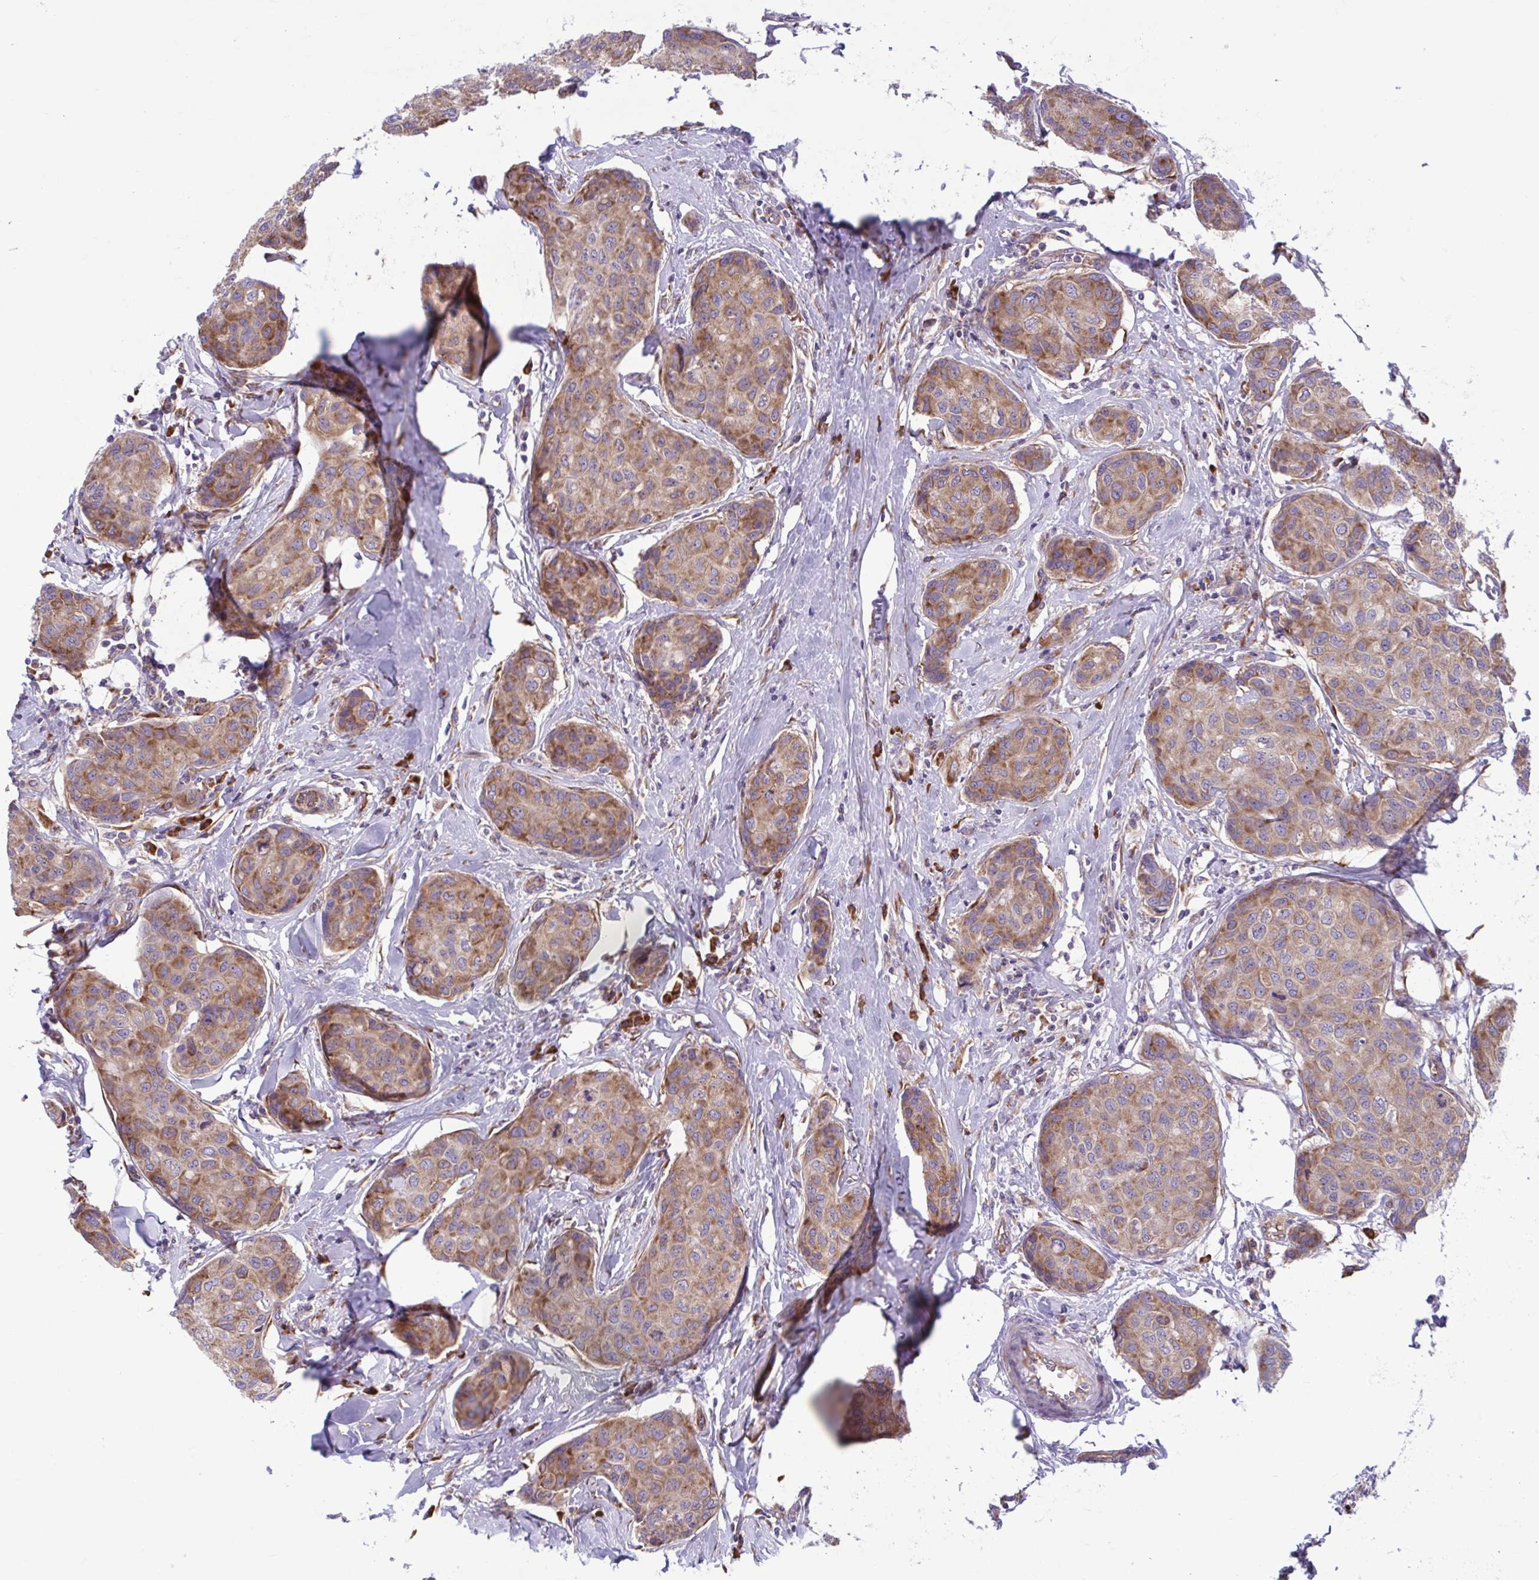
{"staining": {"intensity": "moderate", "quantity": ">75%", "location": "cytoplasmic/membranous"}, "tissue": "breast cancer", "cell_type": "Tumor cells", "image_type": "cancer", "snomed": [{"axis": "morphology", "description": "Duct carcinoma"}, {"axis": "topography", "description": "Breast"}], "caption": "Immunohistochemistry image of neoplastic tissue: breast intraductal carcinoma stained using immunohistochemistry shows medium levels of moderate protein expression localized specifically in the cytoplasmic/membranous of tumor cells, appearing as a cytoplasmic/membranous brown color.", "gene": "RPS16", "patient": {"sex": "female", "age": 80}}